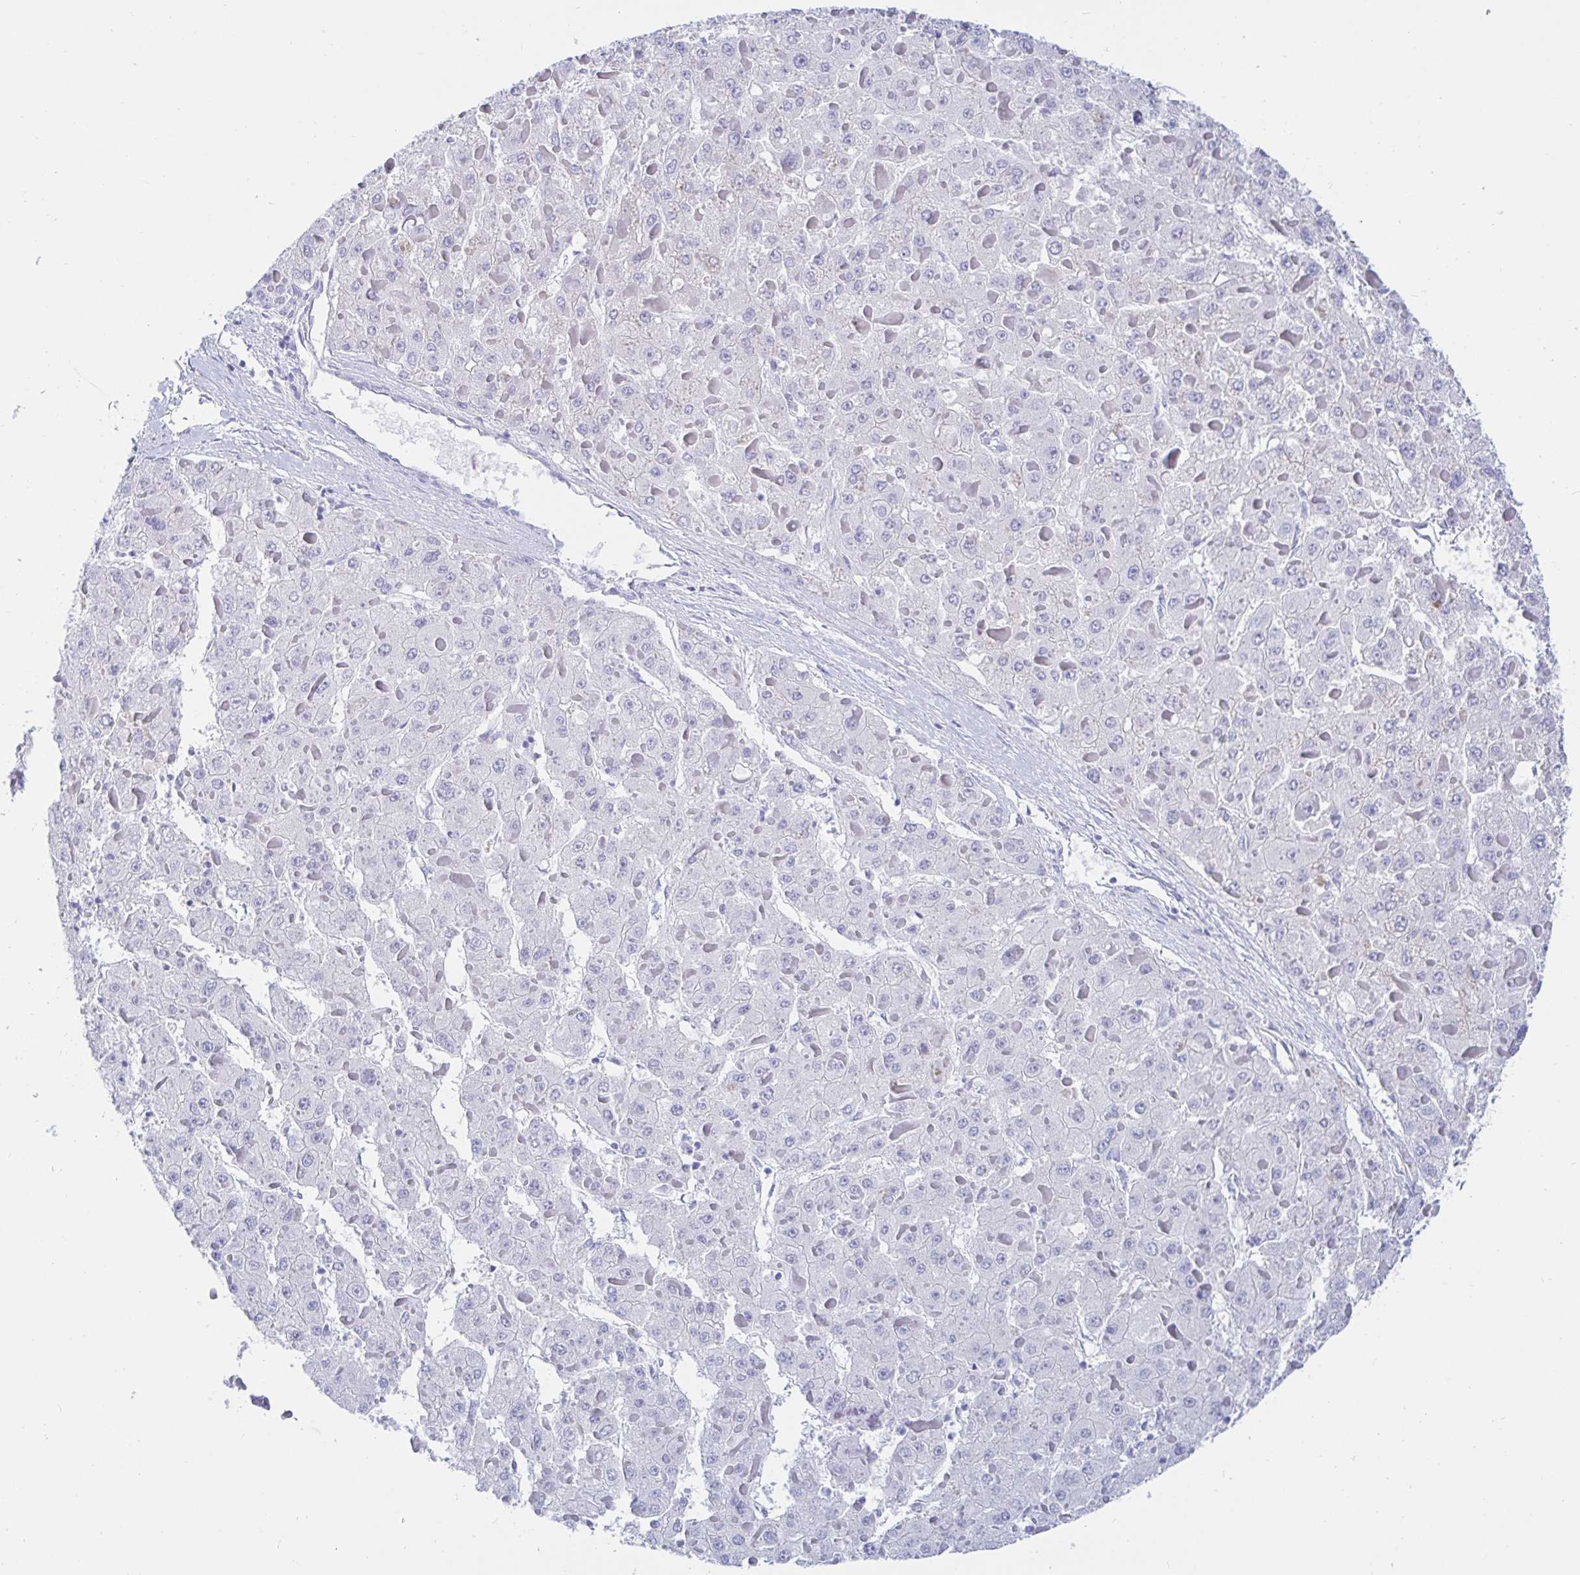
{"staining": {"intensity": "negative", "quantity": "none", "location": "none"}, "tissue": "liver cancer", "cell_type": "Tumor cells", "image_type": "cancer", "snomed": [{"axis": "morphology", "description": "Carcinoma, Hepatocellular, NOS"}, {"axis": "topography", "description": "Liver"}], "caption": "This is a photomicrograph of IHC staining of liver cancer (hepatocellular carcinoma), which shows no expression in tumor cells.", "gene": "KCNH6", "patient": {"sex": "female", "age": 73}}